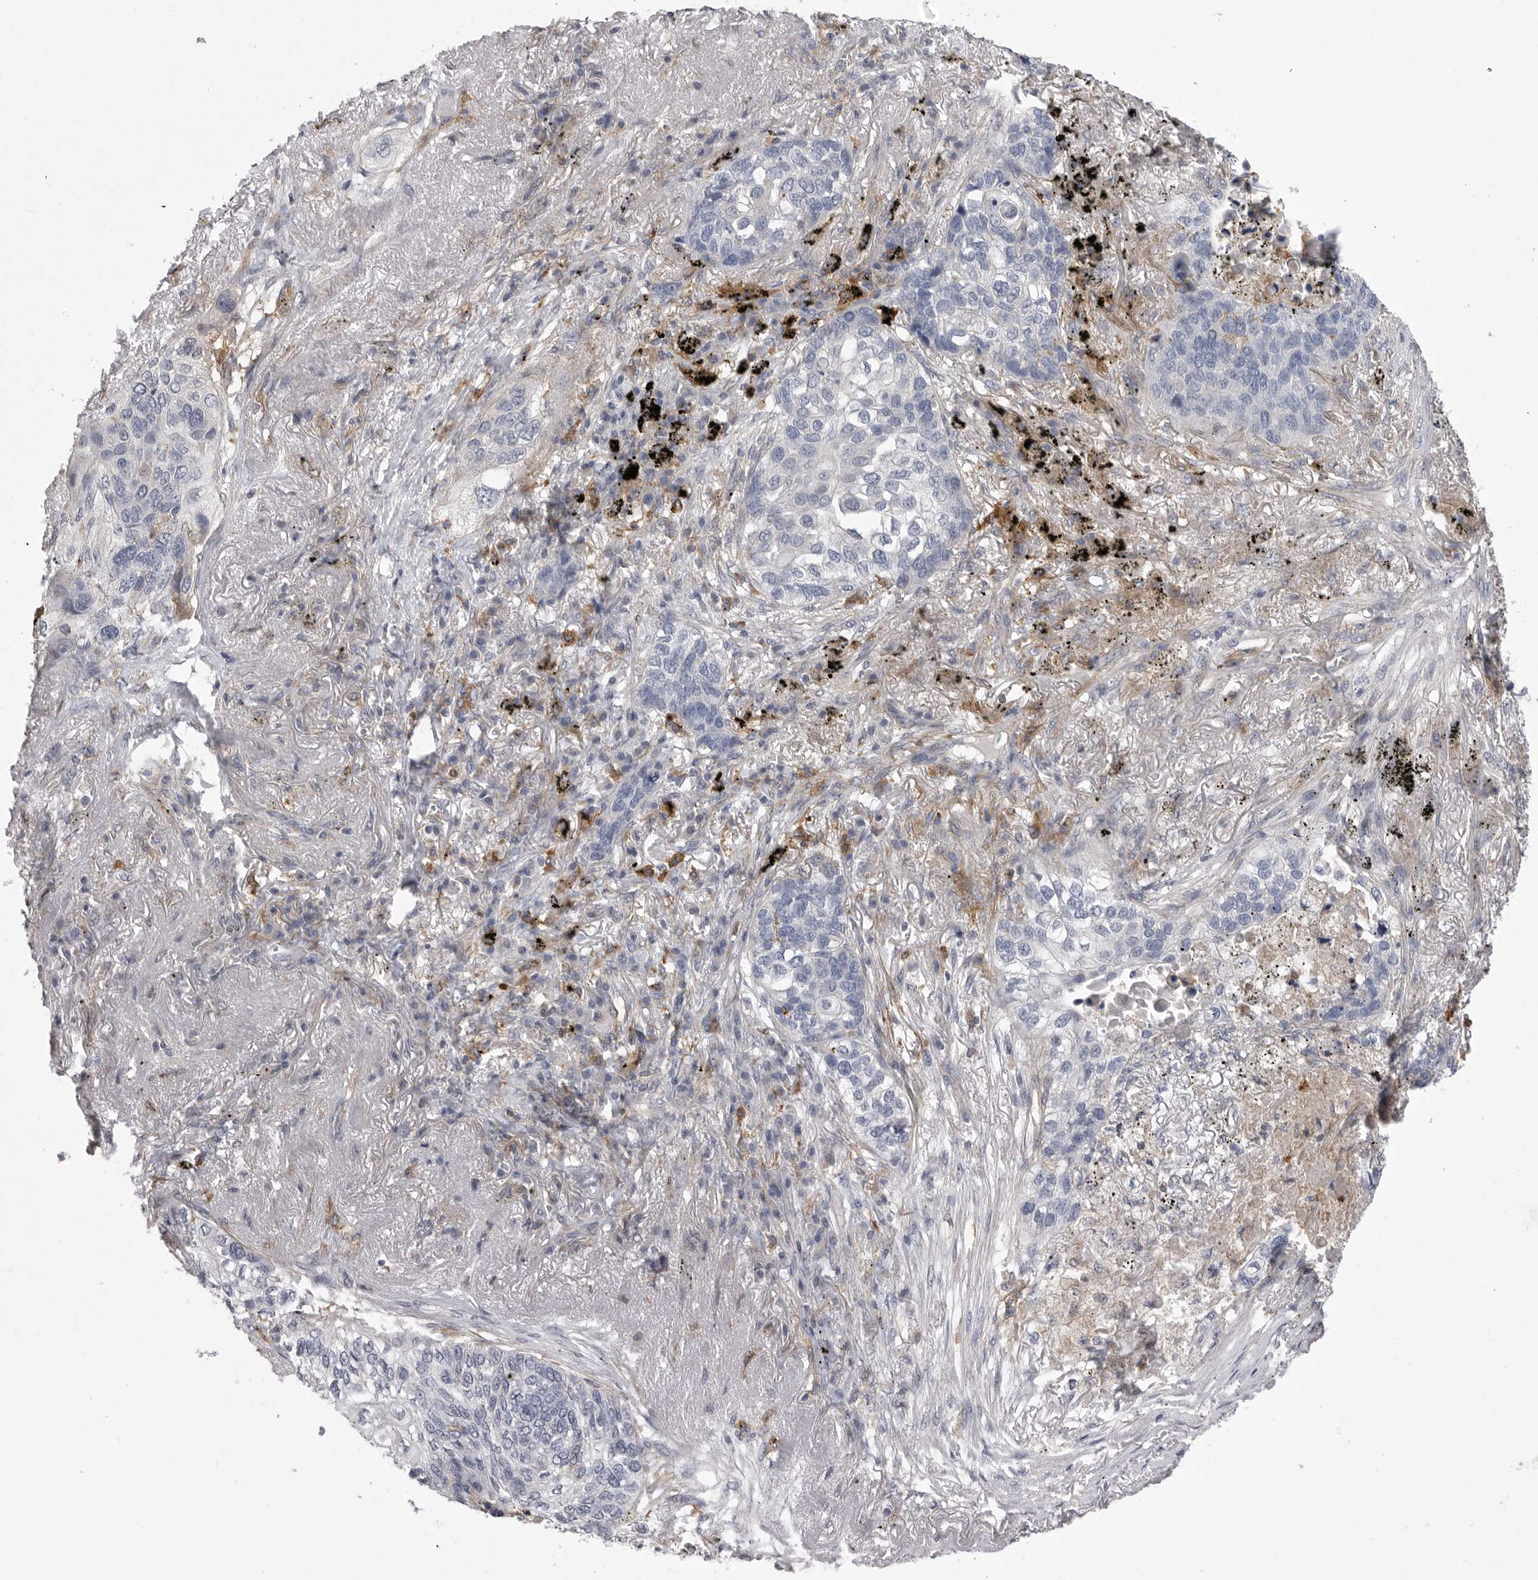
{"staining": {"intensity": "negative", "quantity": "none", "location": "none"}, "tissue": "lung cancer", "cell_type": "Tumor cells", "image_type": "cancer", "snomed": [{"axis": "morphology", "description": "Squamous cell carcinoma, NOS"}, {"axis": "topography", "description": "Lung"}], "caption": "An immunohistochemistry (IHC) photomicrograph of lung squamous cell carcinoma is shown. There is no staining in tumor cells of lung squamous cell carcinoma. The staining was performed using DAB (3,3'-diaminobenzidine) to visualize the protein expression in brown, while the nuclei were stained in blue with hematoxylin (Magnification: 20x).", "gene": "SIGLEC10", "patient": {"sex": "female", "age": 63}}